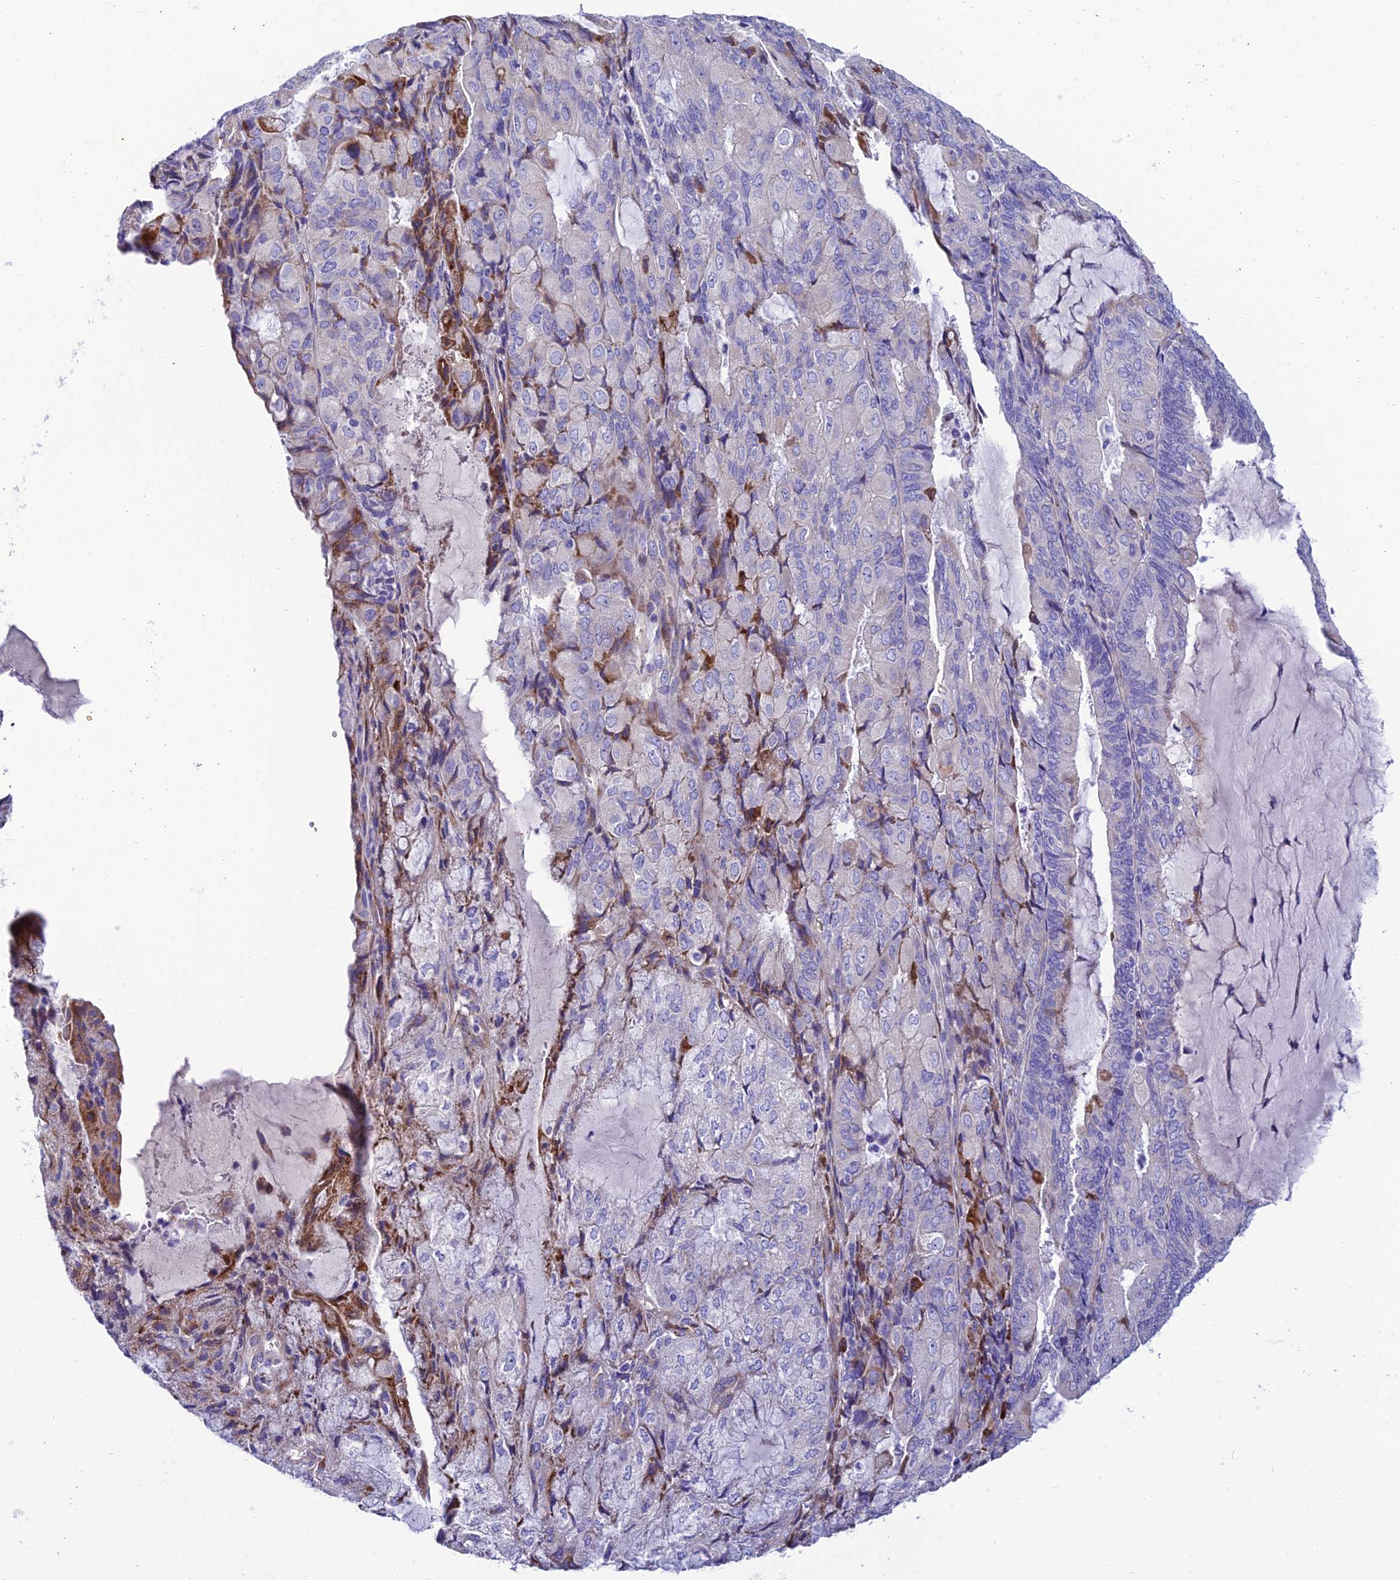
{"staining": {"intensity": "strong", "quantity": "<25%", "location": "cytoplasmic/membranous"}, "tissue": "endometrial cancer", "cell_type": "Tumor cells", "image_type": "cancer", "snomed": [{"axis": "morphology", "description": "Adenocarcinoma, NOS"}, {"axis": "topography", "description": "Endometrium"}], "caption": "Immunohistochemical staining of endometrial cancer (adenocarcinoma) demonstrates strong cytoplasmic/membranous protein positivity in approximately <25% of tumor cells. (DAB IHC, brown staining for protein, blue staining for nuclei).", "gene": "MACIR", "patient": {"sex": "female", "age": 81}}